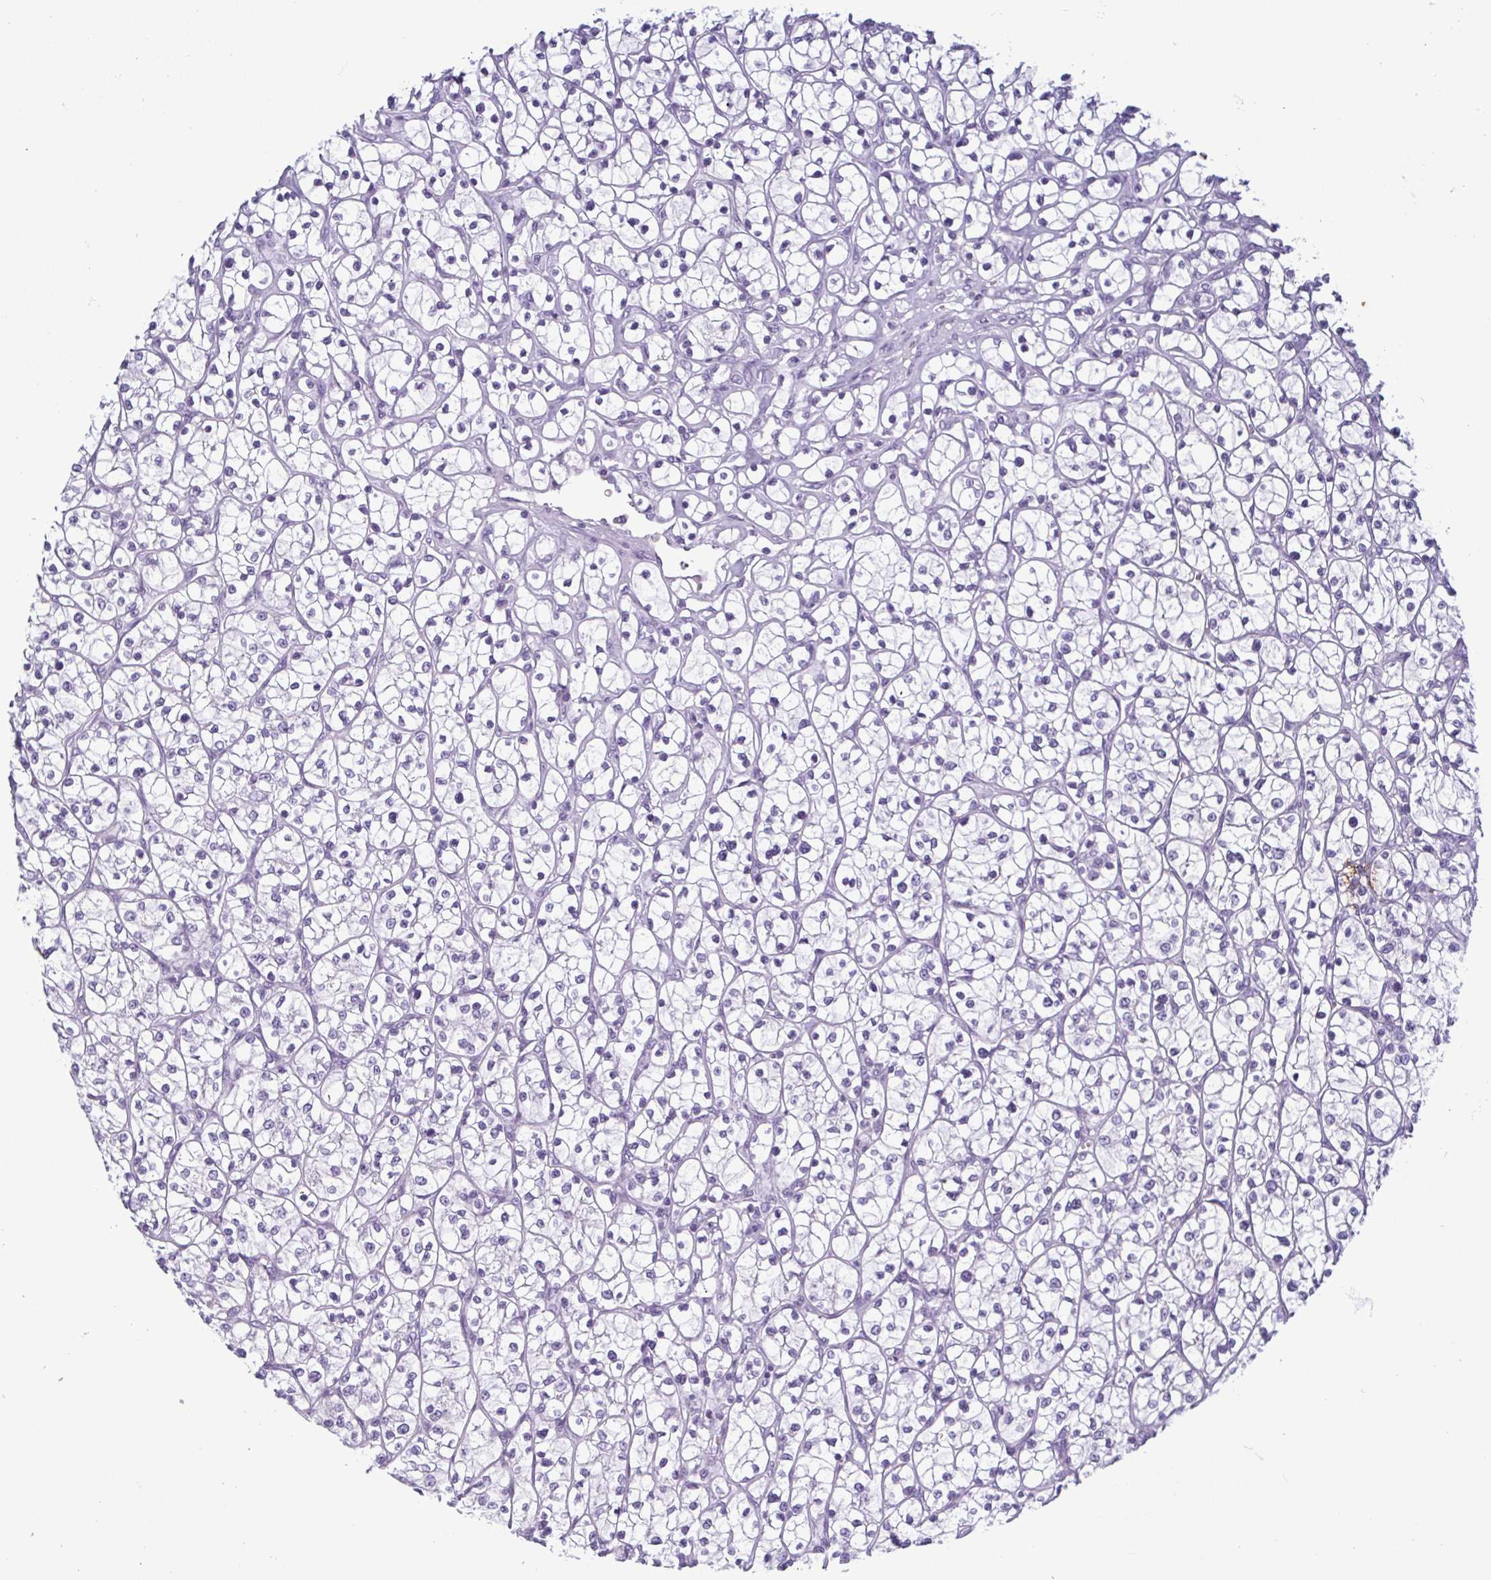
{"staining": {"intensity": "negative", "quantity": "none", "location": "none"}, "tissue": "renal cancer", "cell_type": "Tumor cells", "image_type": "cancer", "snomed": [{"axis": "morphology", "description": "Adenocarcinoma, NOS"}, {"axis": "topography", "description": "Kidney"}], "caption": "A micrograph of renal cancer (adenocarcinoma) stained for a protein demonstrates no brown staining in tumor cells.", "gene": "KRT10", "patient": {"sex": "female", "age": 64}}